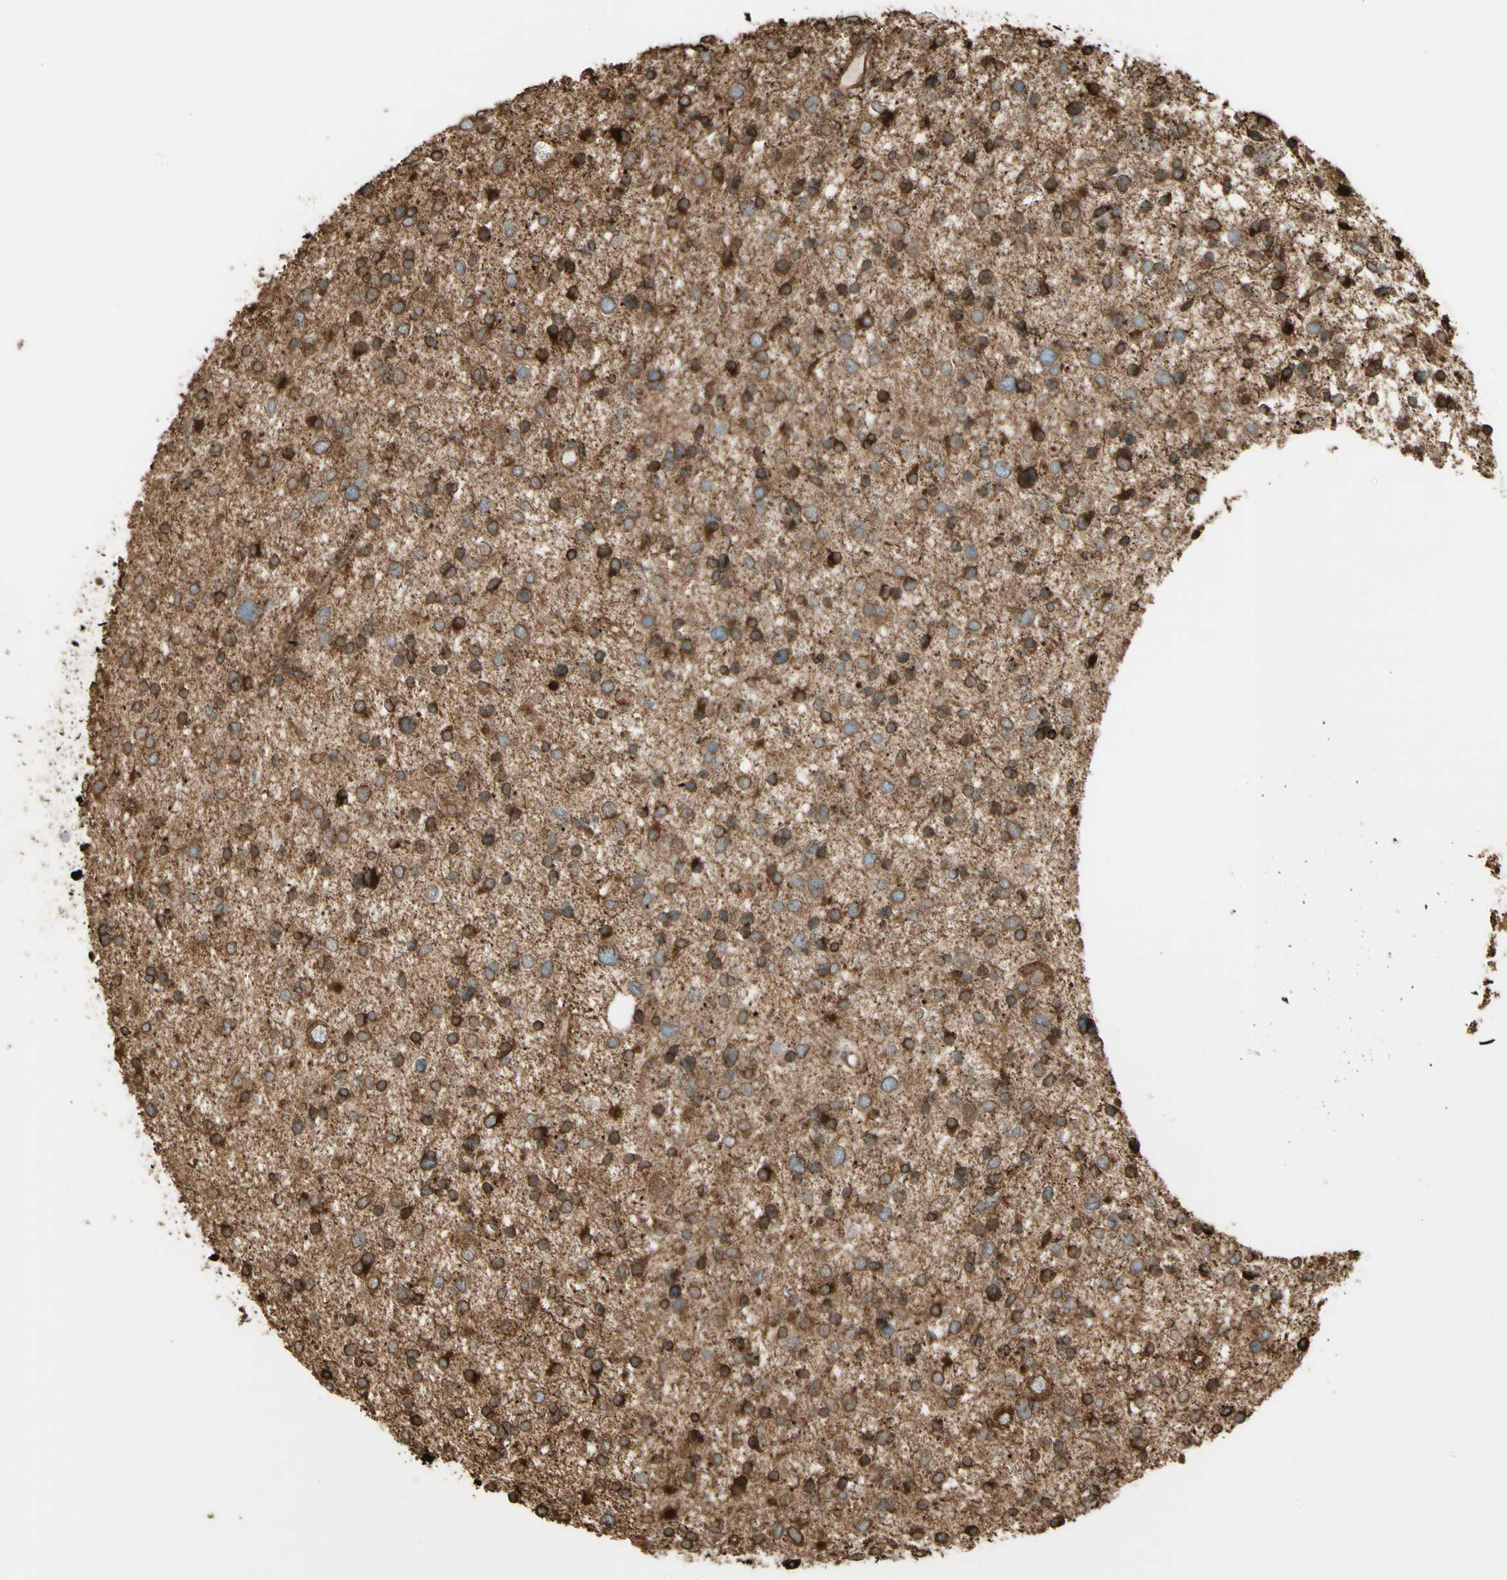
{"staining": {"intensity": "strong", "quantity": "25%-75%", "location": "cytoplasmic/membranous"}, "tissue": "glioma", "cell_type": "Tumor cells", "image_type": "cancer", "snomed": [{"axis": "morphology", "description": "Glioma, malignant, Low grade"}, {"axis": "topography", "description": "Brain"}], "caption": "Strong cytoplasmic/membranous protein staining is appreciated in approximately 25%-75% of tumor cells in glioma.", "gene": "CANX", "patient": {"sex": "female", "age": 37}}